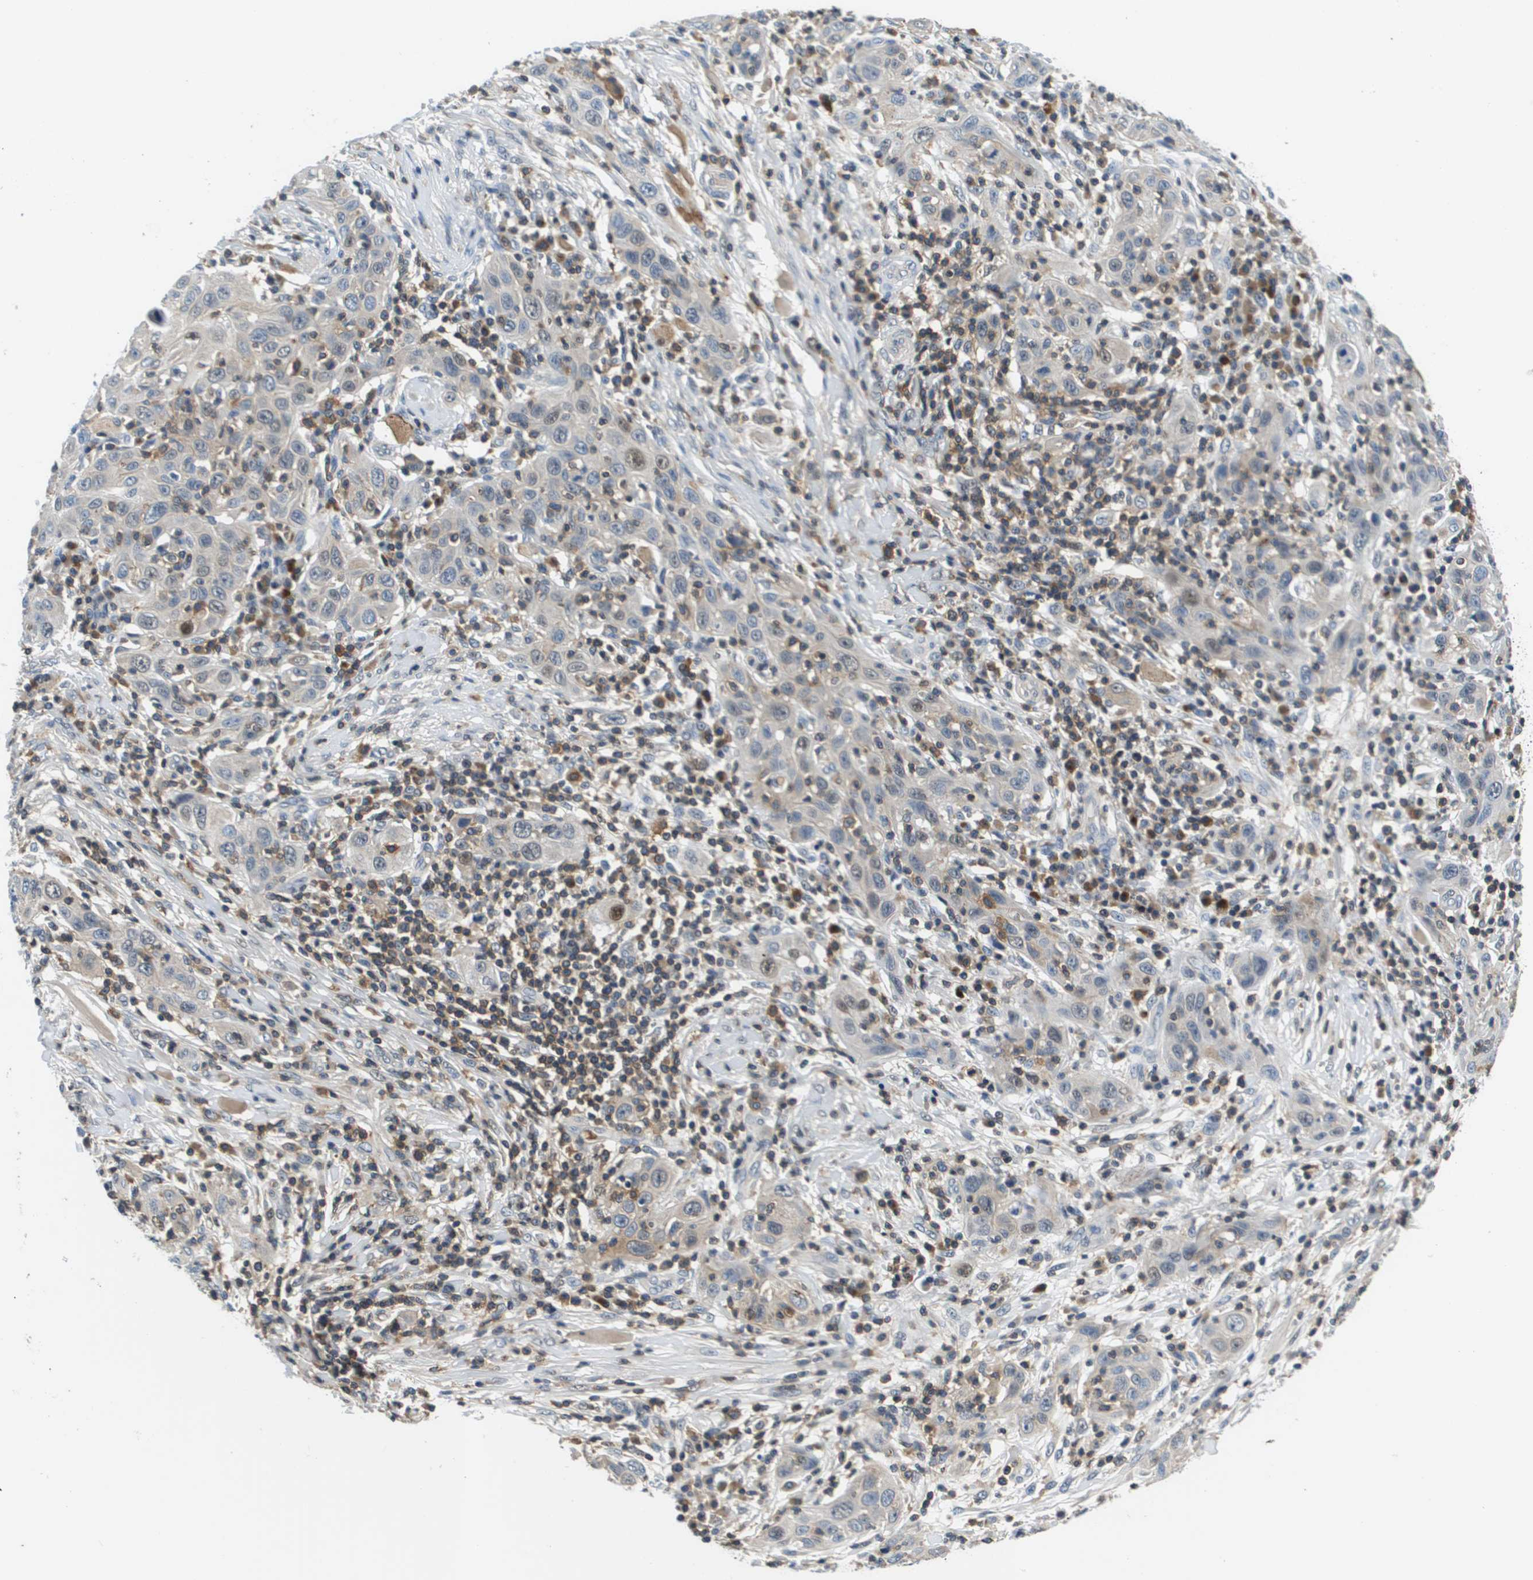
{"staining": {"intensity": "negative", "quantity": "none", "location": "none"}, "tissue": "skin cancer", "cell_type": "Tumor cells", "image_type": "cancer", "snomed": [{"axis": "morphology", "description": "Squamous cell carcinoma, NOS"}, {"axis": "topography", "description": "Skin"}], "caption": "Squamous cell carcinoma (skin) was stained to show a protein in brown. There is no significant expression in tumor cells. Nuclei are stained in blue.", "gene": "KCNQ5", "patient": {"sex": "female", "age": 88}}